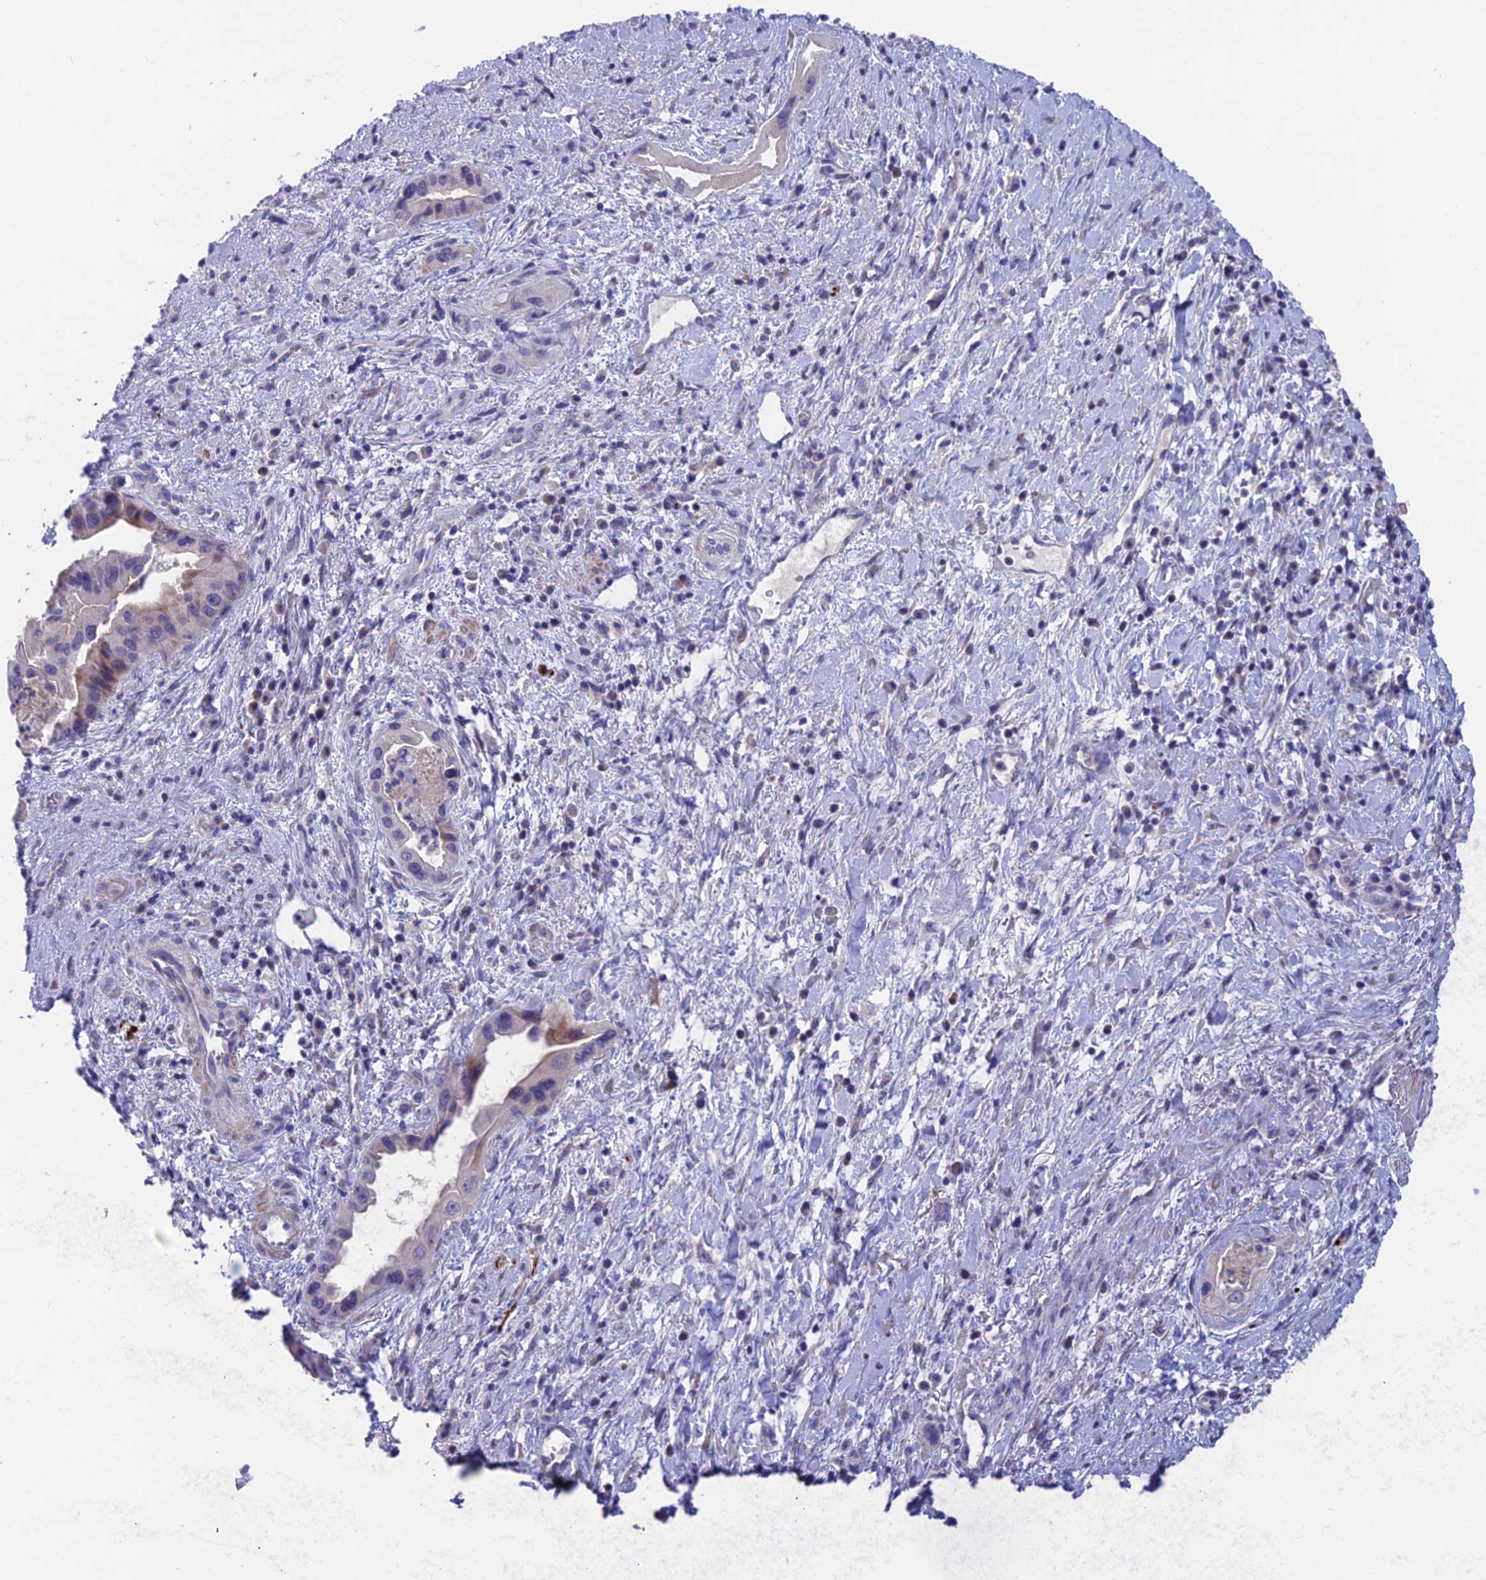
{"staining": {"intensity": "moderate", "quantity": "<25%", "location": "cytoplasmic/membranous"}, "tissue": "pancreatic cancer", "cell_type": "Tumor cells", "image_type": "cancer", "snomed": [{"axis": "morphology", "description": "Adenocarcinoma, NOS"}, {"axis": "topography", "description": "Pancreas"}], "caption": "This histopathology image displays IHC staining of pancreatic cancer, with low moderate cytoplasmic/membranous expression in approximately <25% of tumor cells.", "gene": "XPO7", "patient": {"sex": "female", "age": 77}}